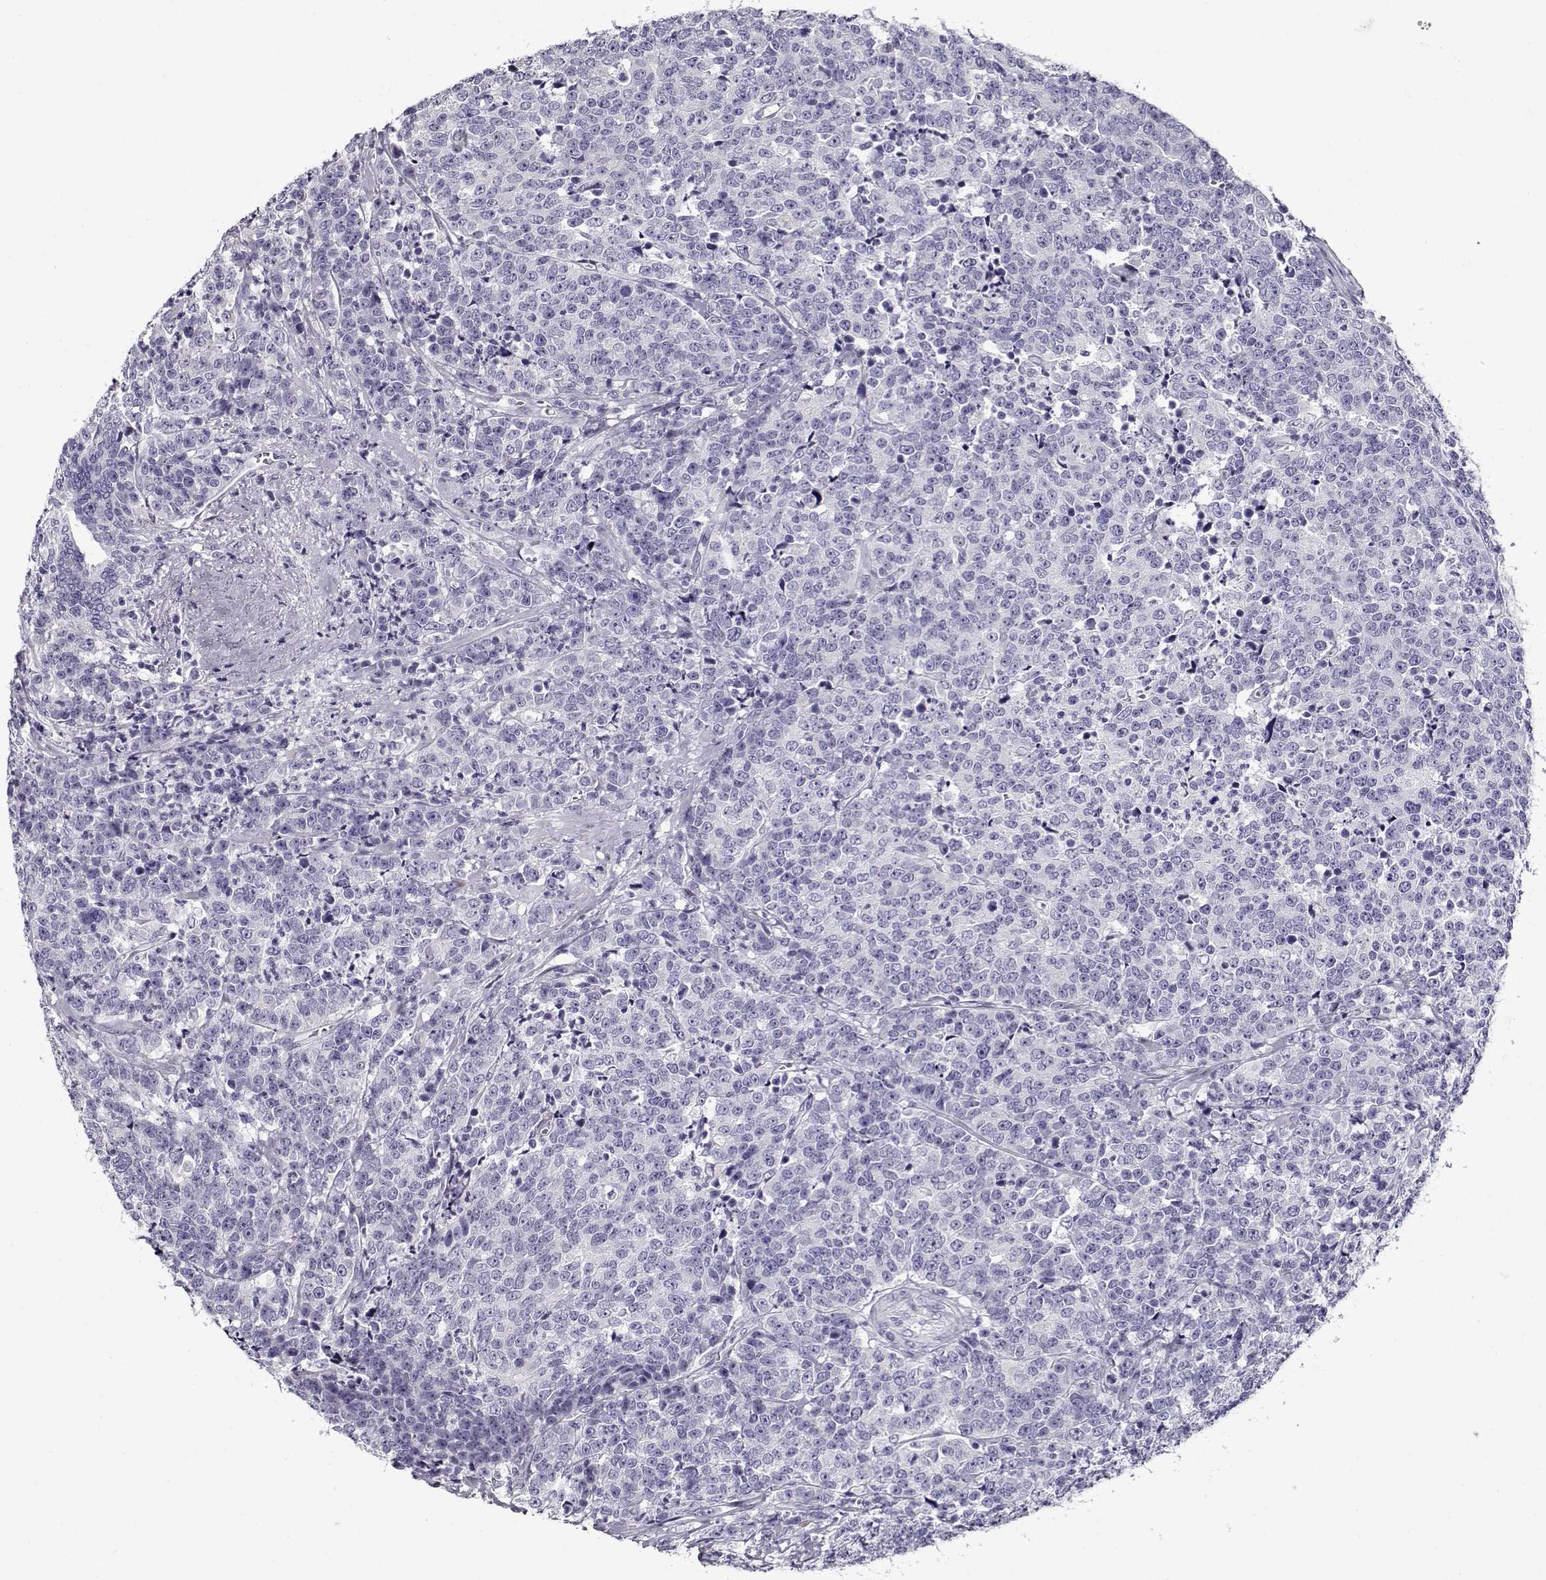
{"staining": {"intensity": "negative", "quantity": "none", "location": "none"}, "tissue": "prostate cancer", "cell_type": "Tumor cells", "image_type": "cancer", "snomed": [{"axis": "morphology", "description": "Adenocarcinoma, NOS"}, {"axis": "topography", "description": "Prostate"}], "caption": "Protein analysis of prostate adenocarcinoma demonstrates no significant expression in tumor cells.", "gene": "GAGE2A", "patient": {"sex": "male", "age": 67}}